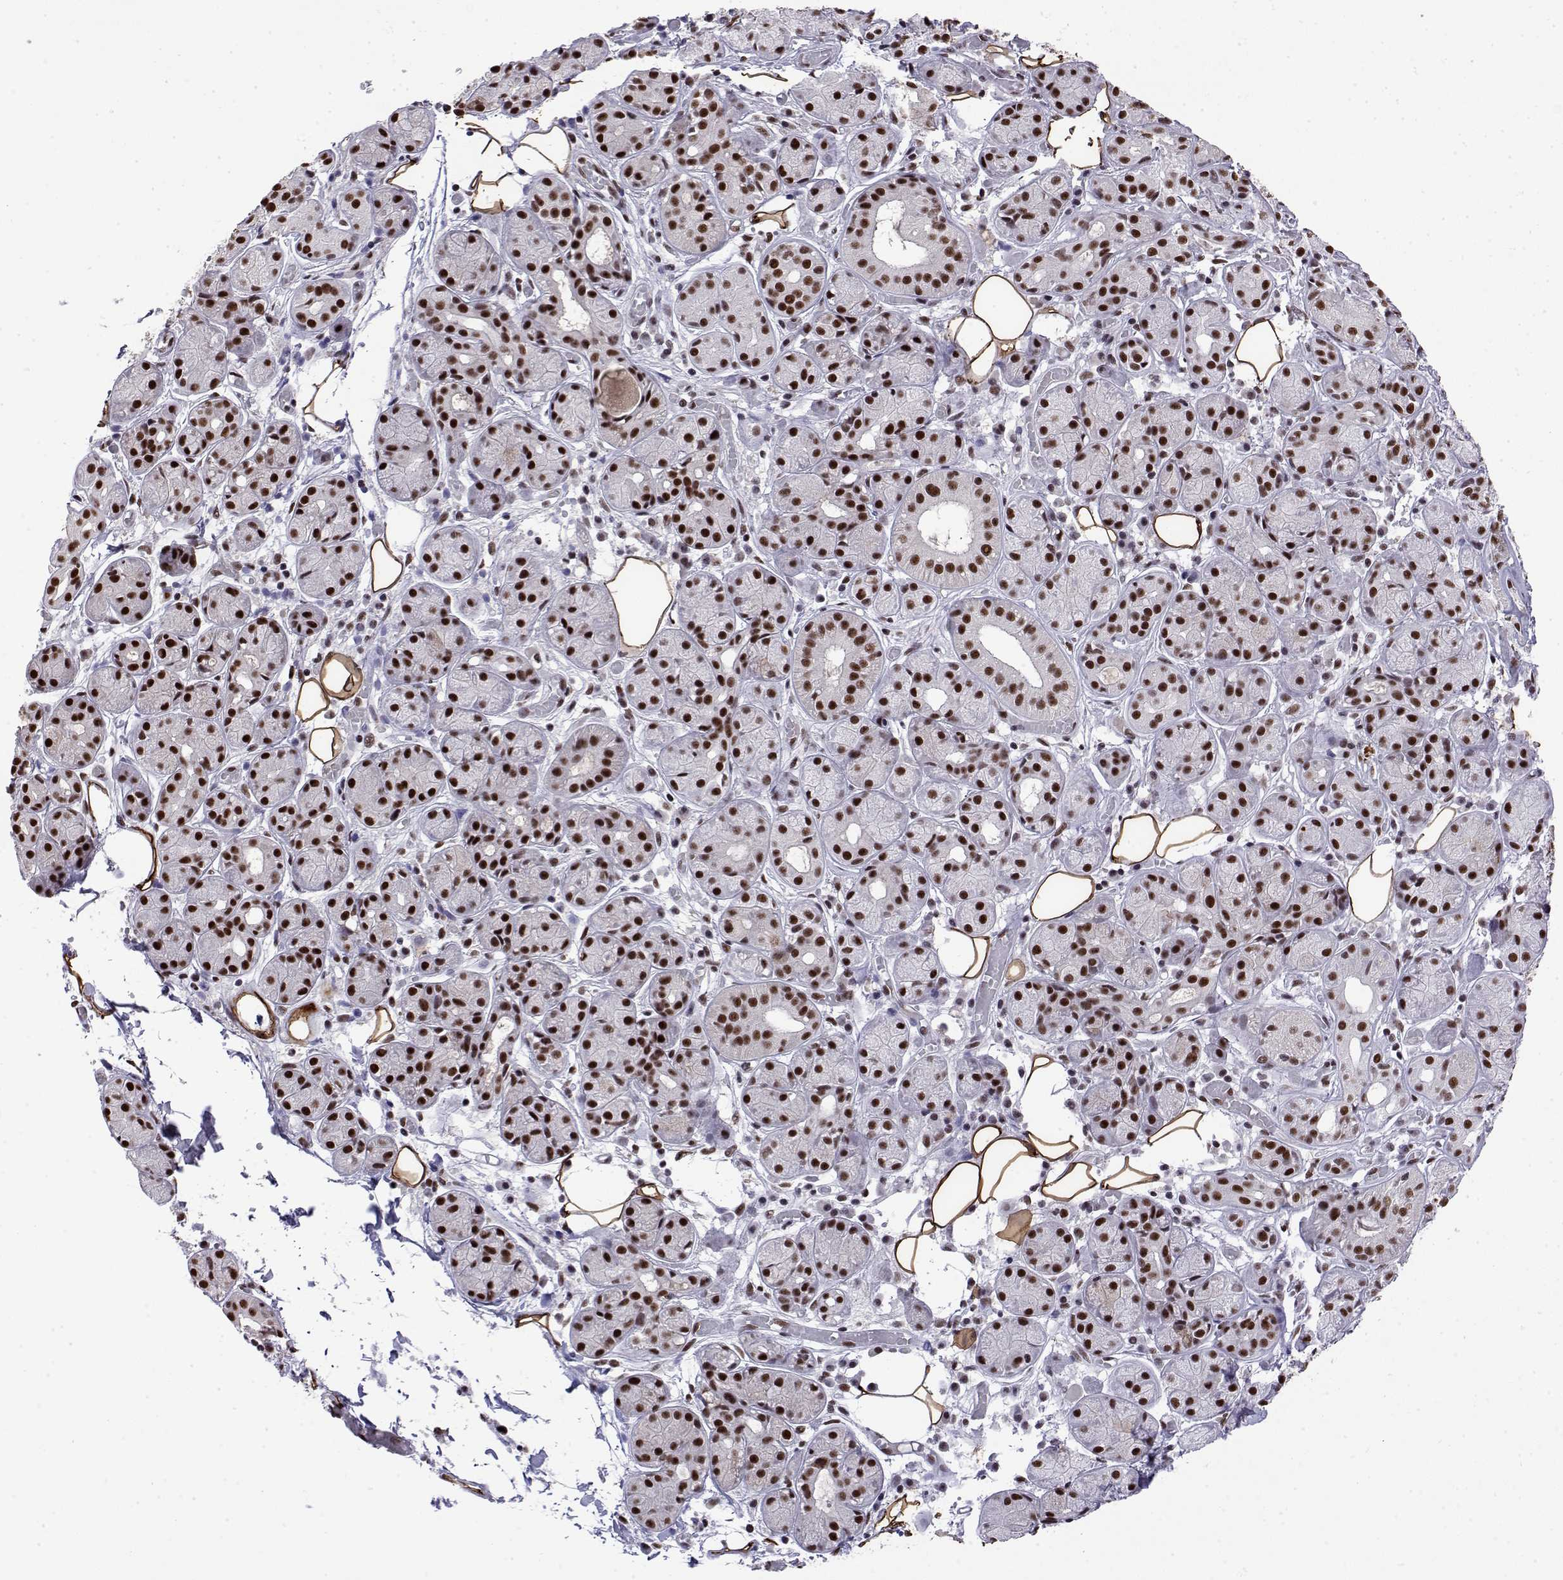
{"staining": {"intensity": "strong", "quantity": "25%-75%", "location": "nuclear"}, "tissue": "salivary gland", "cell_type": "Glandular cells", "image_type": "normal", "snomed": [{"axis": "morphology", "description": "Normal tissue, NOS"}, {"axis": "topography", "description": "Salivary gland"}, {"axis": "topography", "description": "Peripheral nerve tissue"}], "caption": "The photomicrograph displays immunohistochemical staining of unremarkable salivary gland. There is strong nuclear expression is appreciated in approximately 25%-75% of glandular cells.", "gene": "POLDIP3", "patient": {"sex": "male", "age": 71}}